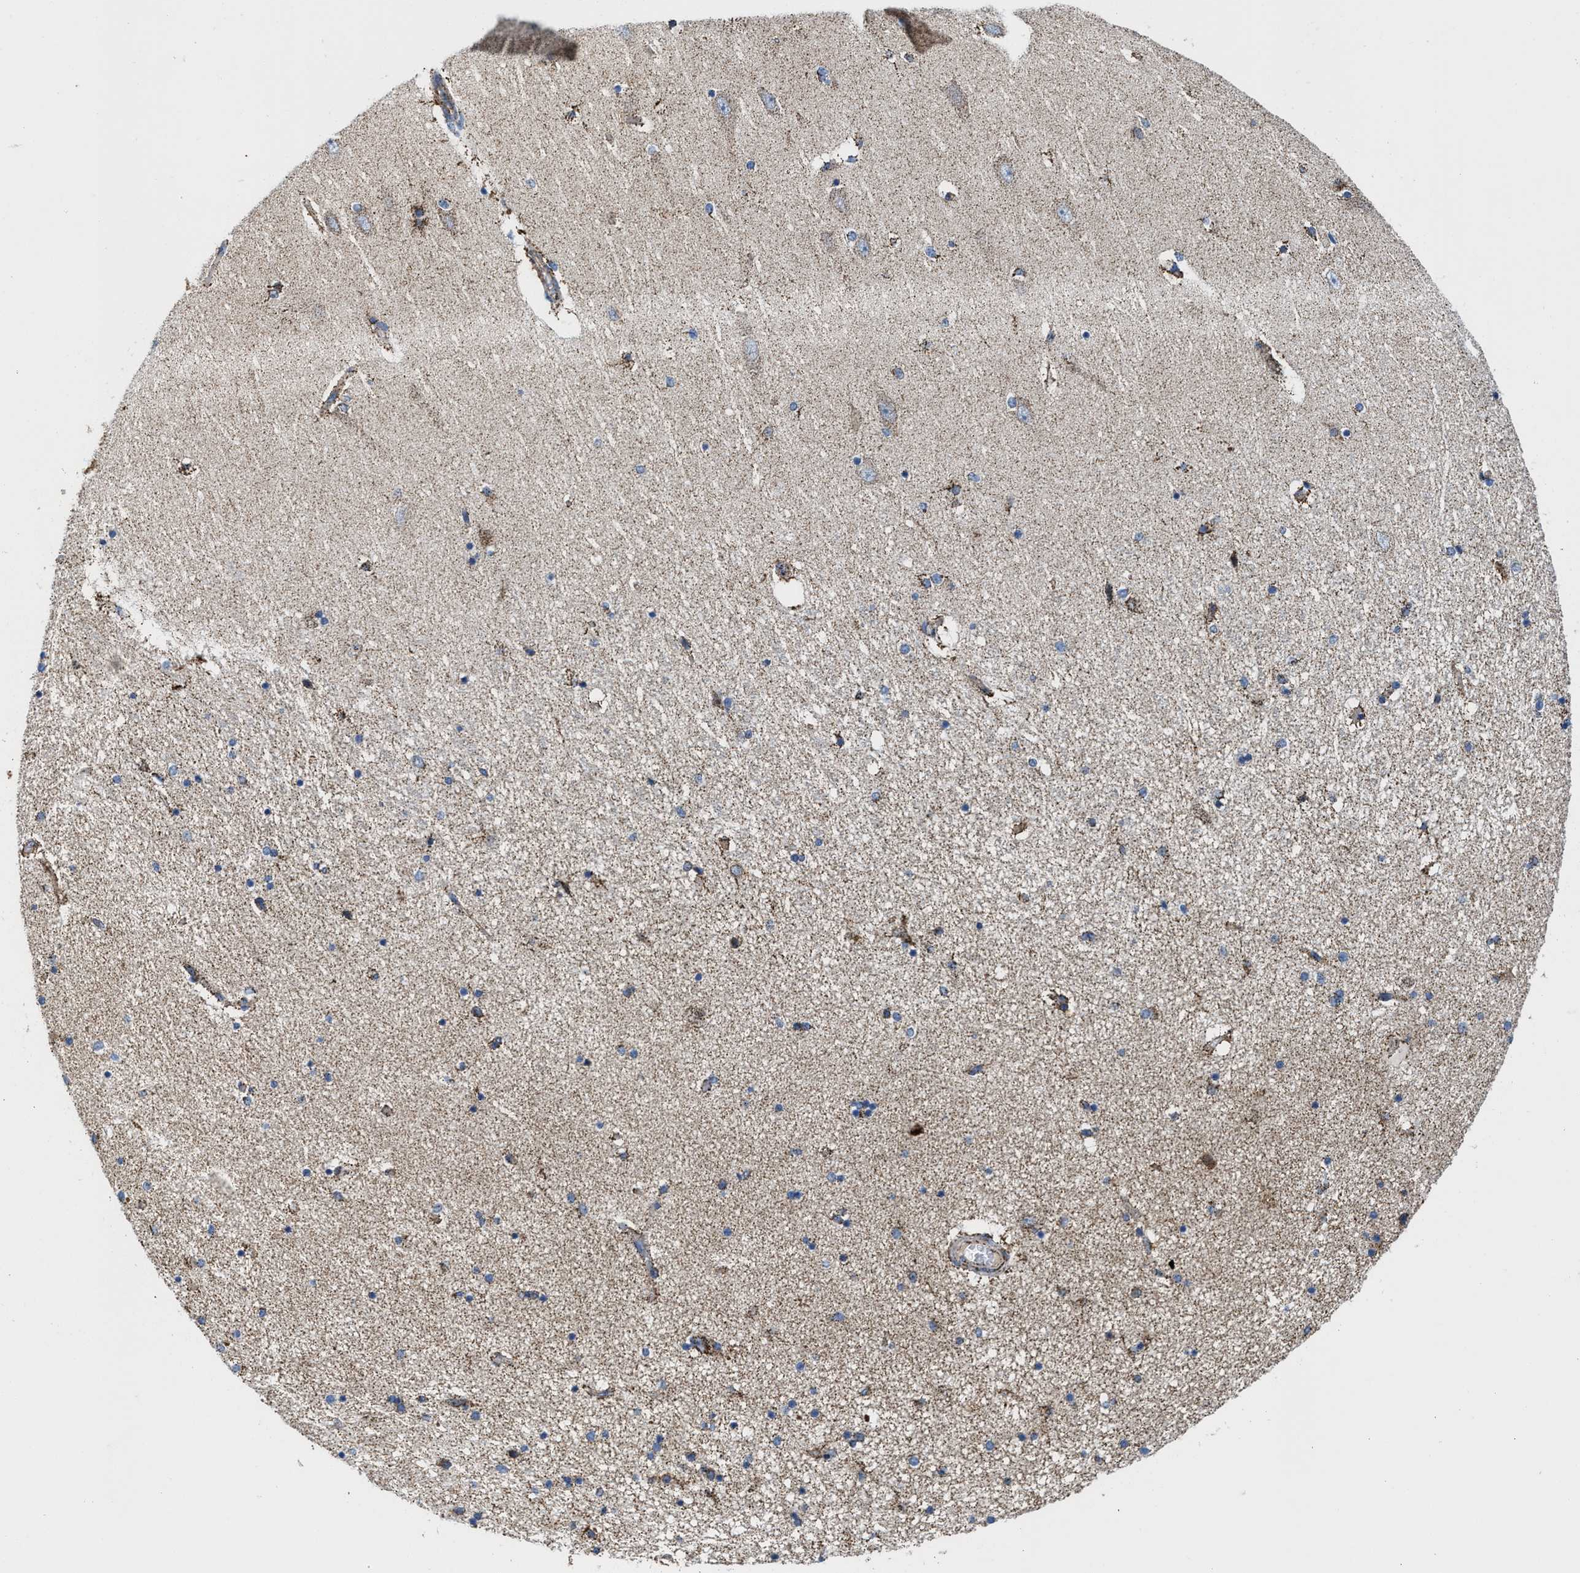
{"staining": {"intensity": "strong", "quantity": "<25%", "location": "cytoplasmic/membranous,nuclear"}, "tissue": "hippocampus", "cell_type": "Glial cells", "image_type": "normal", "snomed": [{"axis": "morphology", "description": "Normal tissue, NOS"}, {"axis": "topography", "description": "Hippocampus"}], "caption": "Immunohistochemical staining of normal hippocampus demonstrates strong cytoplasmic/membranous,nuclear protein expression in approximately <25% of glial cells.", "gene": "ALDH1B1", "patient": {"sex": "female", "age": 54}}